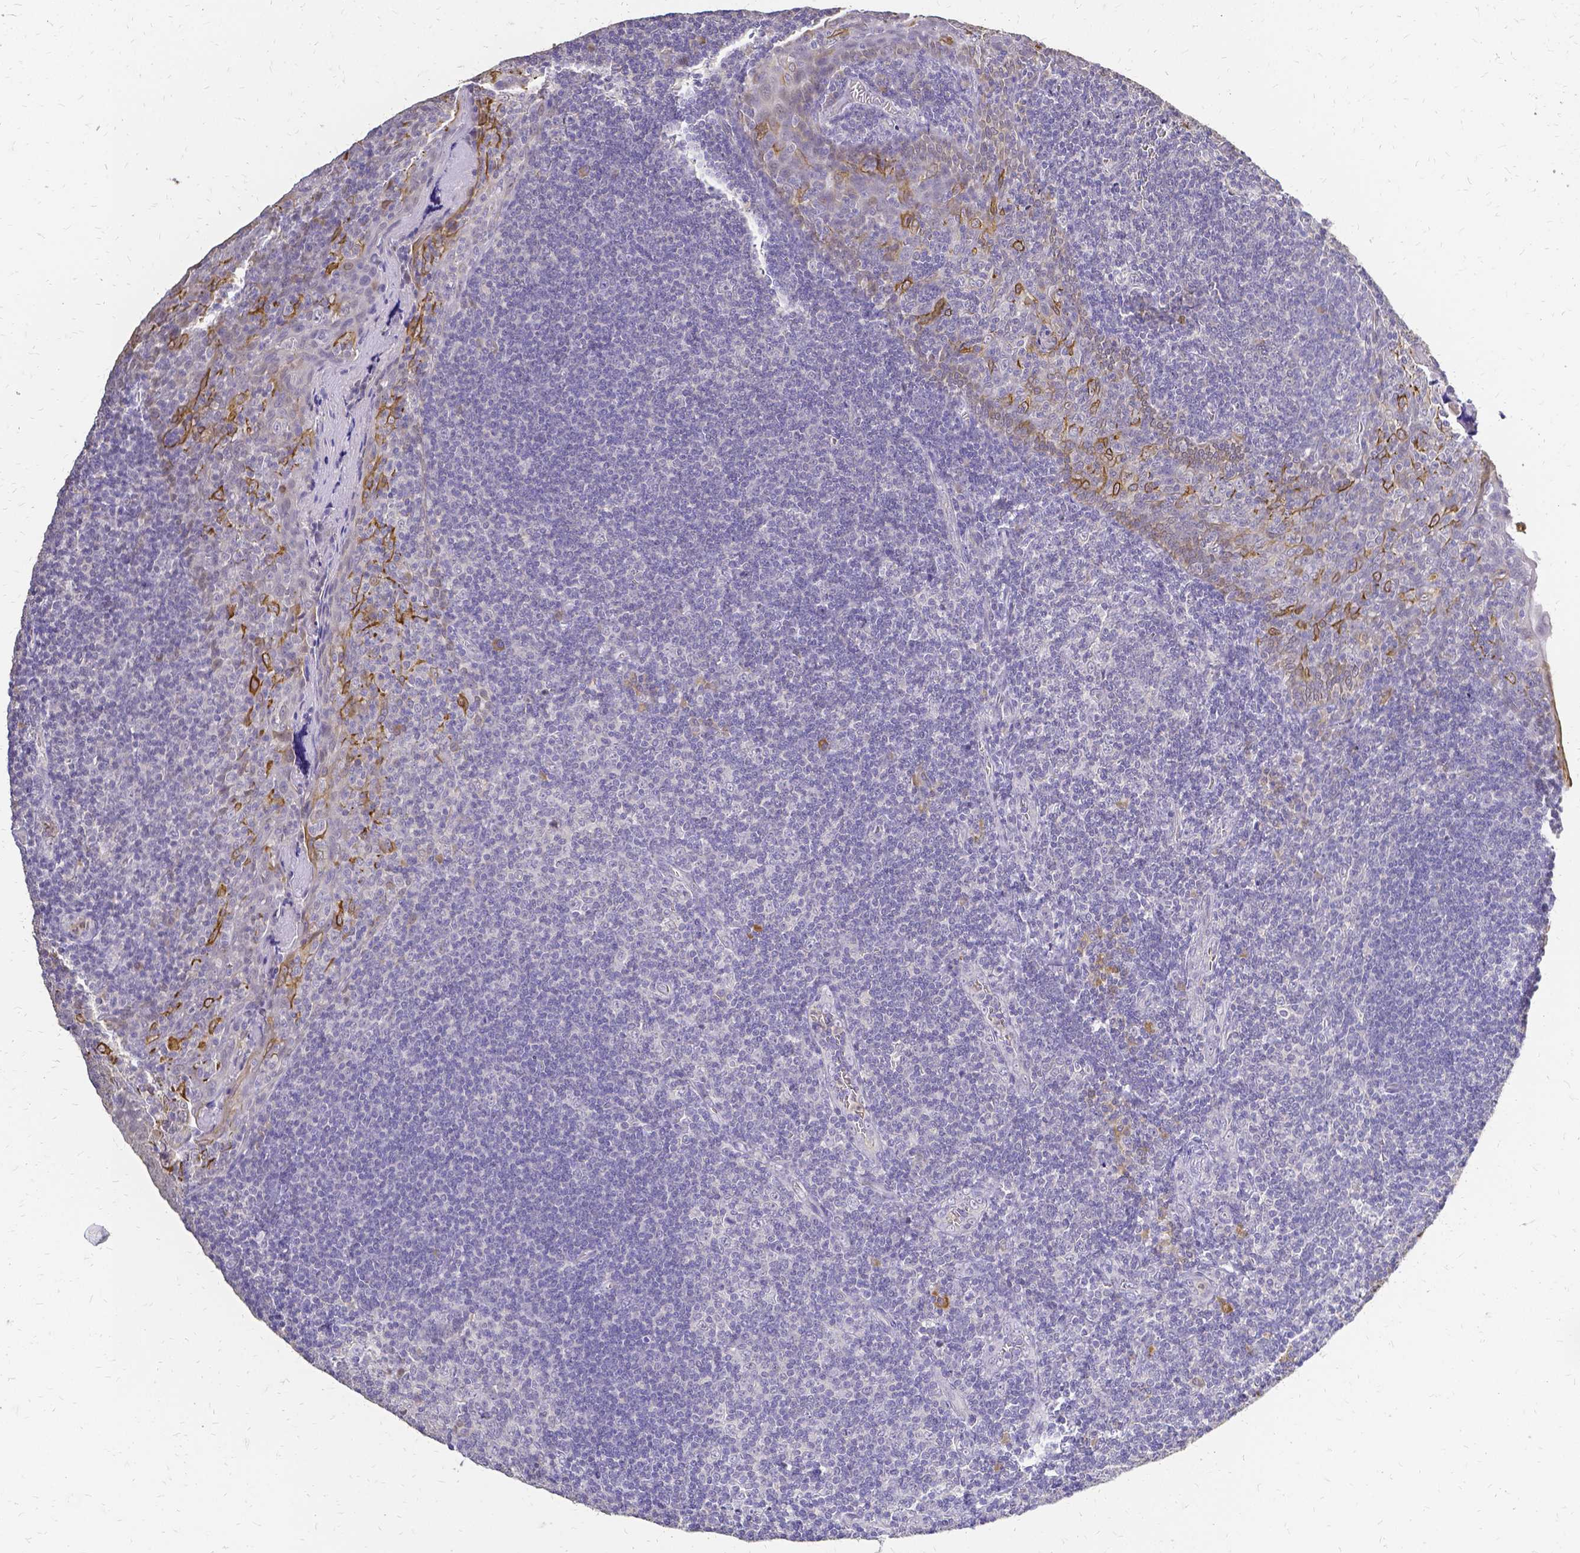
{"staining": {"intensity": "negative", "quantity": "none", "location": "none"}, "tissue": "tonsil", "cell_type": "Germinal center cells", "image_type": "normal", "snomed": [{"axis": "morphology", "description": "Normal tissue, NOS"}, {"axis": "morphology", "description": "Inflammation, NOS"}, {"axis": "topography", "description": "Tonsil"}], "caption": "Immunohistochemistry of unremarkable human tonsil reveals no staining in germinal center cells.", "gene": "CIB1", "patient": {"sex": "female", "age": 31}}